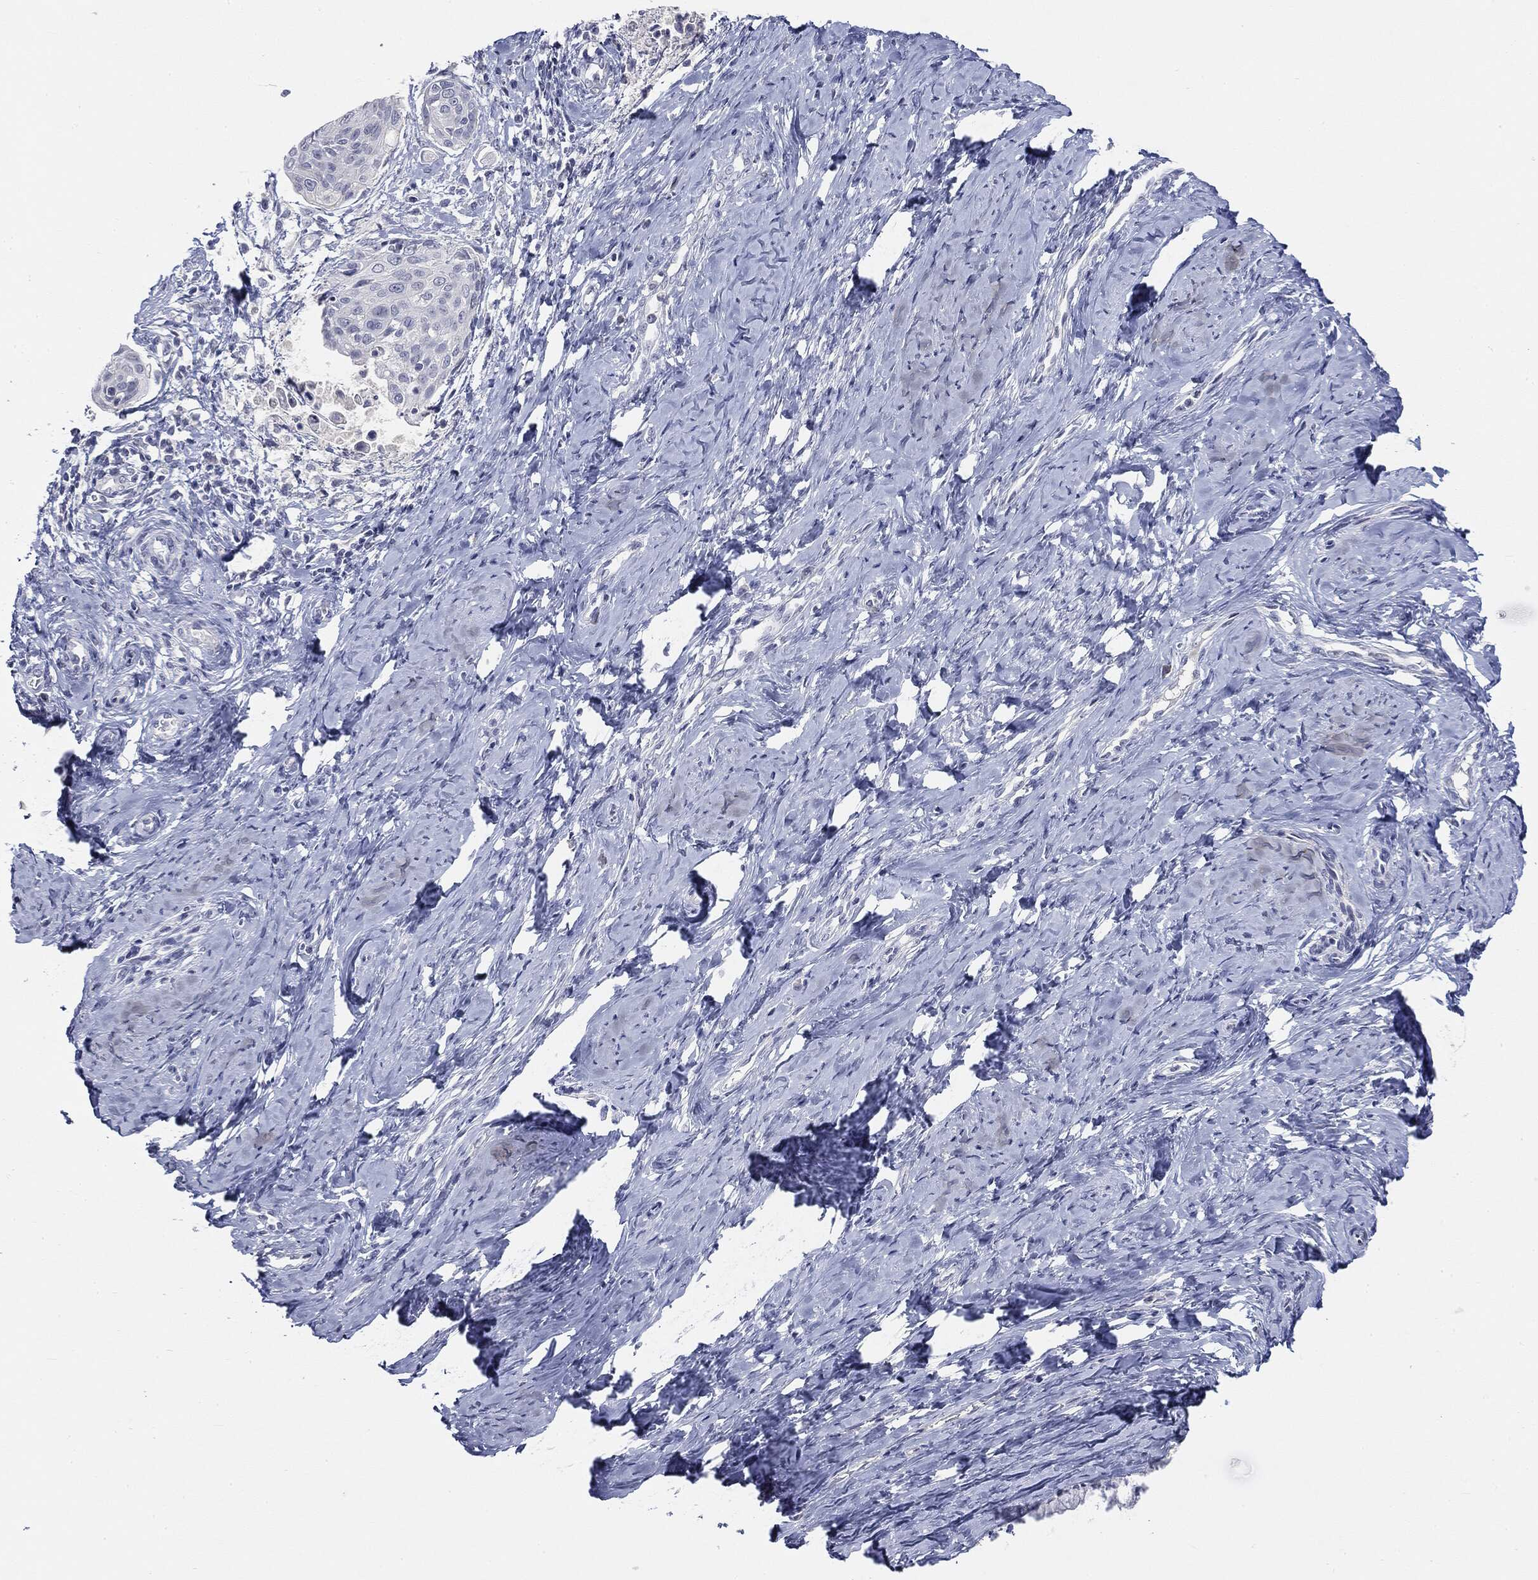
{"staining": {"intensity": "negative", "quantity": "none", "location": "none"}, "tissue": "cervical cancer", "cell_type": "Tumor cells", "image_type": "cancer", "snomed": [{"axis": "morphology", "description": "Squamous cell carcinoma, NOS"}, {"axis": "topography", "description": "Cervix"}], "caption": "Immunohistochemistry of human cervical squamous cell carcinoma exhibits no staining in tumor cells. (DAB immunohistochemistry visualized using brightfield microscopy, high magnification).", "gene": "CGB1", "patient": {"sex": "female", "age": 51}}